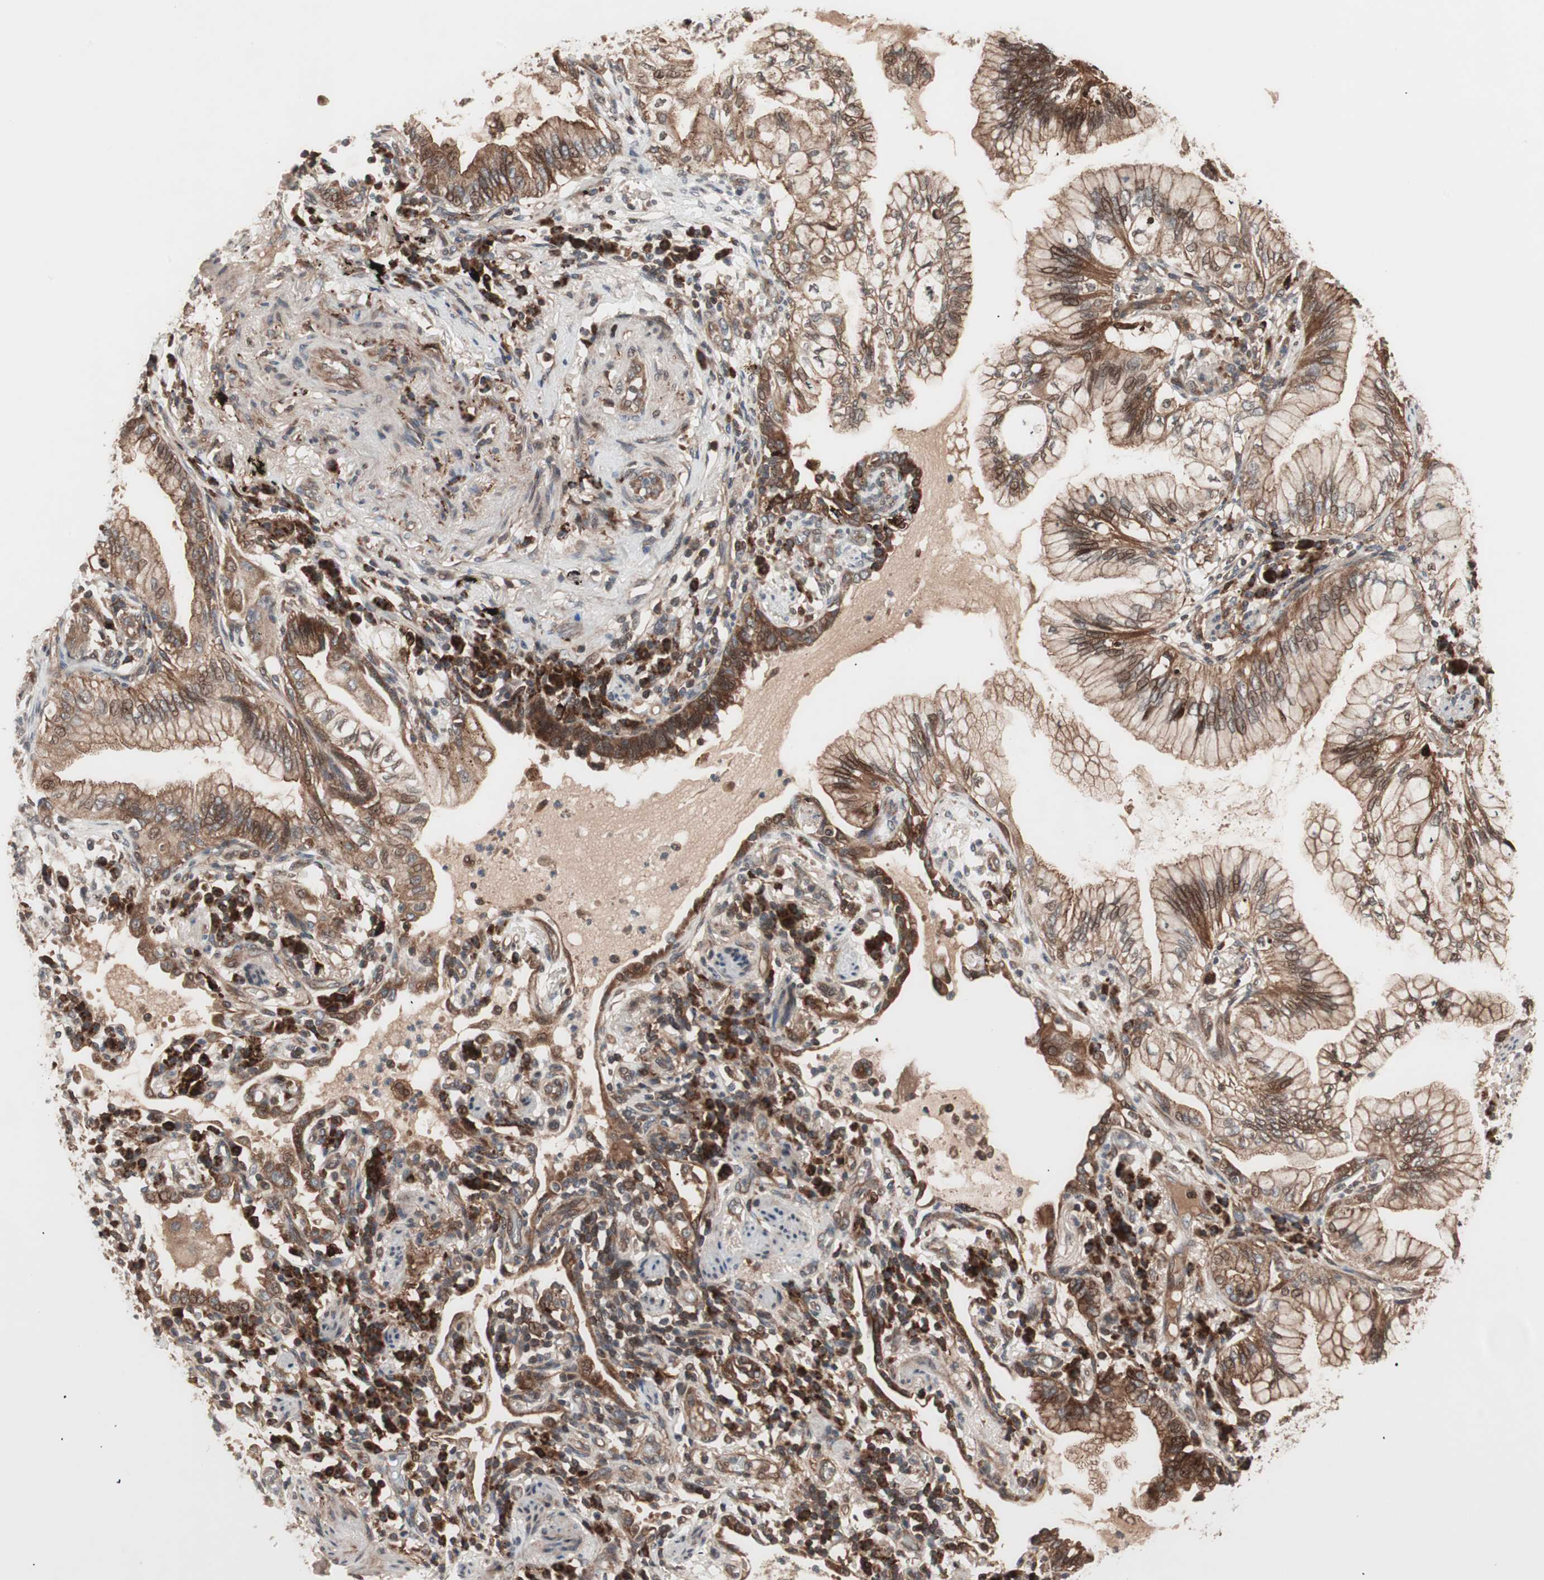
{"staining": {"intensity": "strong", "quantity": ">75%", "location": "cytoplasmic/membranous,nuclear"}, "tissue": "lung cancer", "cell_type": "Tumor cells", "image_type": "cancer", "snomed": [{"axis": "morphology", "description": "Adenocarcinoma, NOS"}, {"axis": "topography", "description": "Lung"}], "caption": "Immunohistochemistry (IHC) (DAB) staining of lung cancer shows strong cytoplasmic/membranous and nuclear protein positivity in about >75% of tumor cells.", "gene": "NF2", "patient": {"sex": "female", "age": 70}}